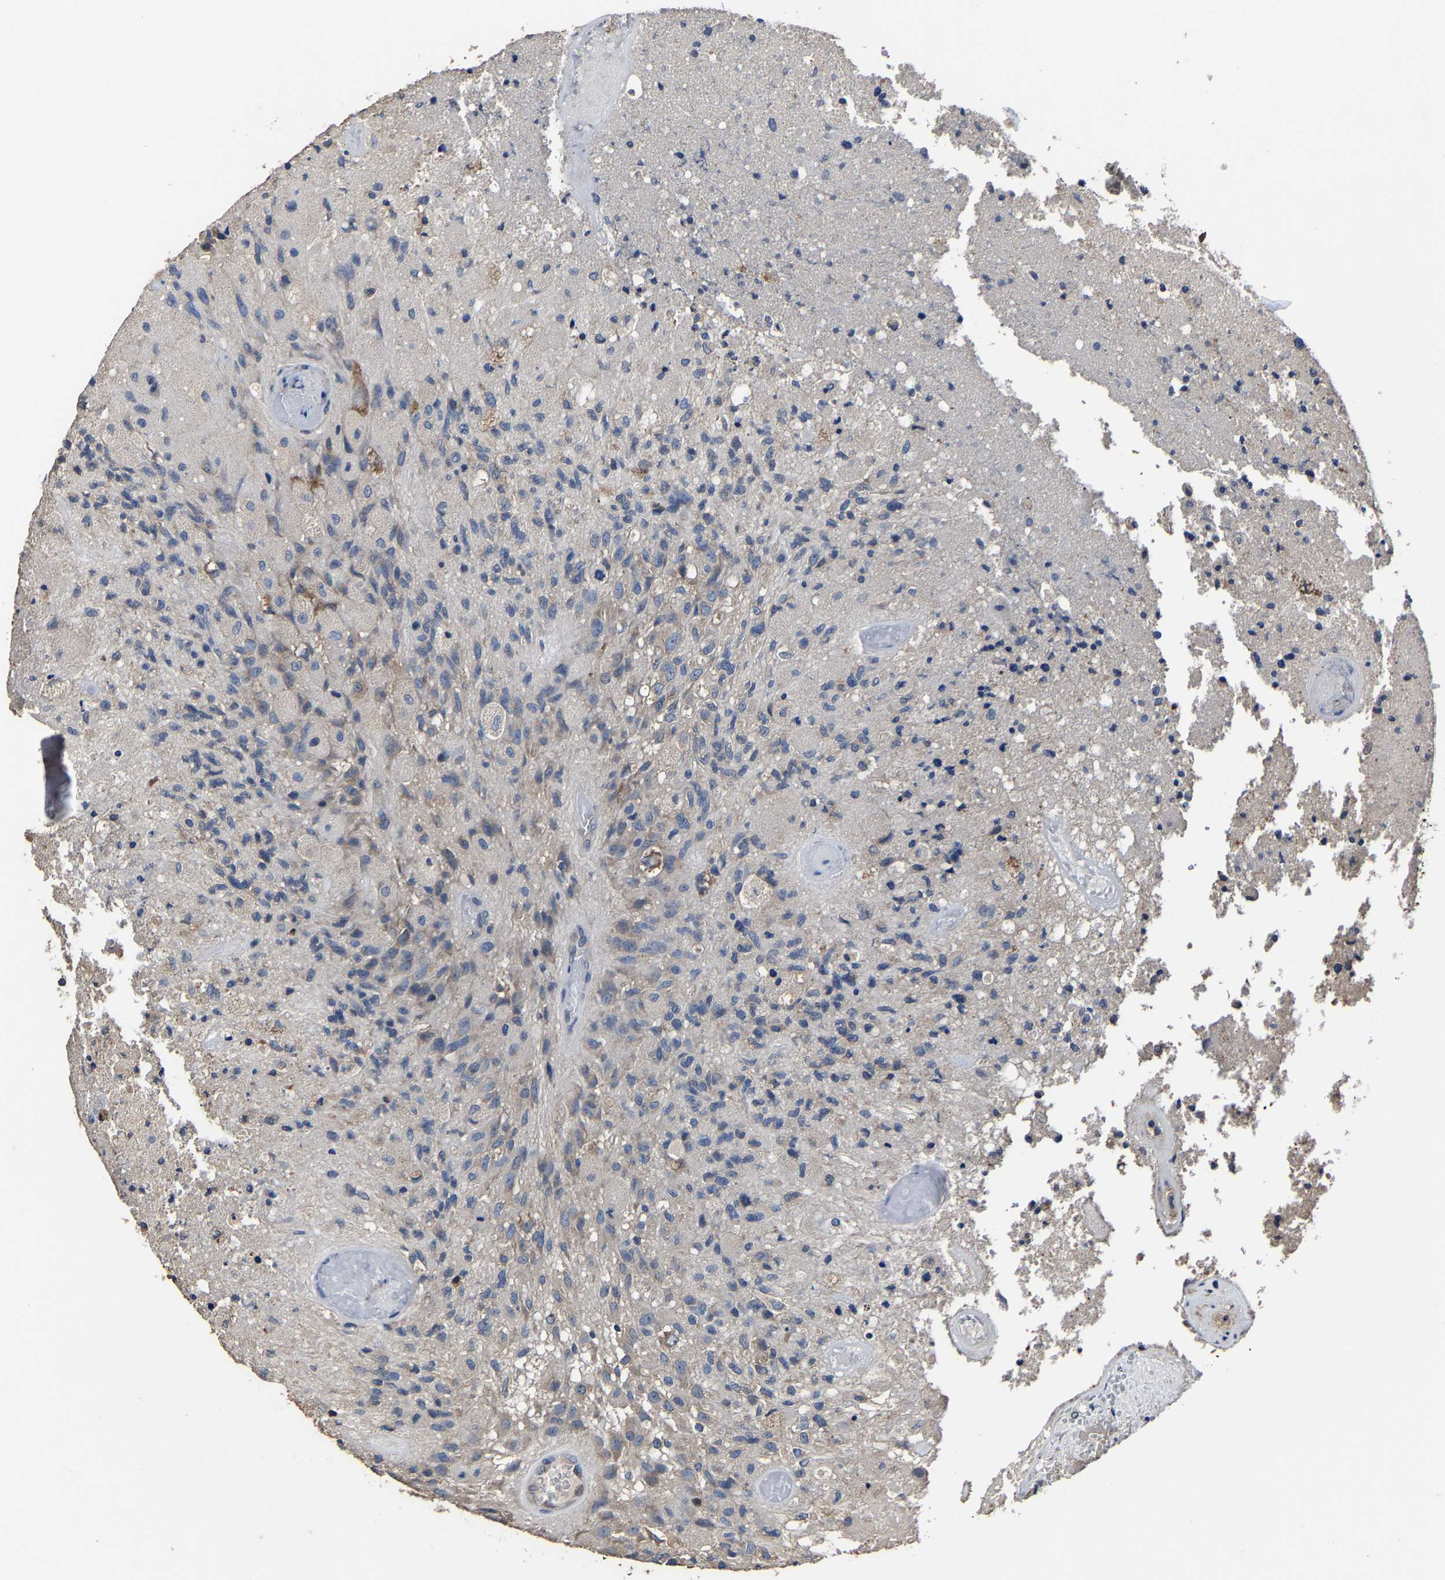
{"staining": {"intensity": "negative", "quantity": "none", "location": "none"}, "tissue": "glioma", "cell_type": "Tumor cells", "image_type": "cancer", "snomed": [{"axis": "morphology", "description": "Normal tissue, NOS"}, {"axis": "morphology", "description": "Glioma, malignant, High grade"}, {"axis": "topography", "description": "Cerebral cortex"}], "caption": "A high-resolution image shows IHC staining of glioma, which exhibits no significant positivity in tumor cells.", "gene": "EBAG9", "patient": {"sex": "male", "age": 77}}